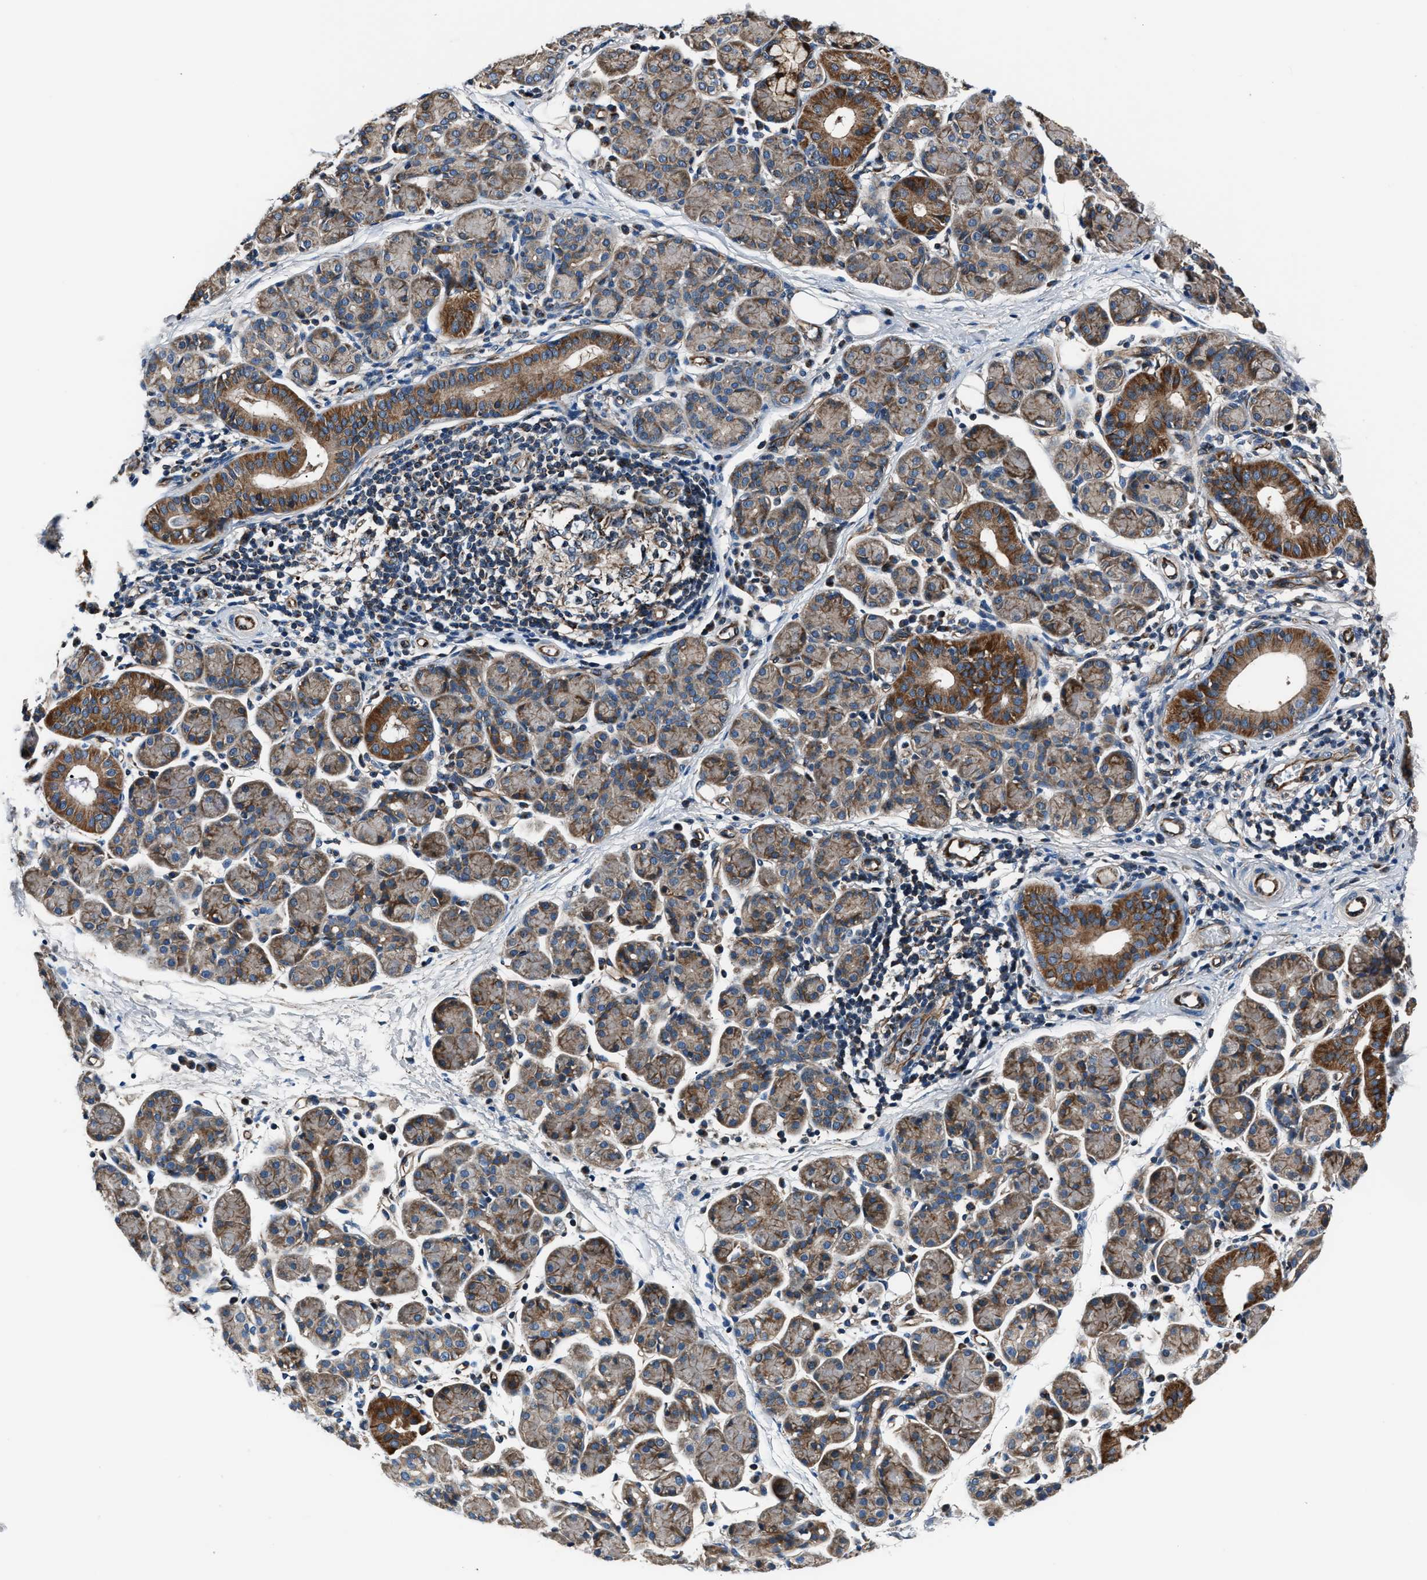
{"staining": {"intensity": "moderate", "quantity": "25%-75%", "location": "cytoplasmic/membranous"}, "tissue": "salivary gland", "cell_type": "Glandular cells", "image_type": "normal", "snomed": [{"axis": "morphology", "description": "Normal tissue, NOS"}, {"axis": "morphology", "description": "Inflammation, NOS"}, {"axis": "topography", "description": "Lymph node"}, {"axis": "topography", "description": "Salivary gland"}], "caption": "Brown immunohistochemical staining in unremarkable salivary gland displays moderate cytoplasmic/membranous expression in approximately 25%-75% of glandular cells.", "gene": "ENSG00000281039", "patient": {"sex": "male", "age": 3}}